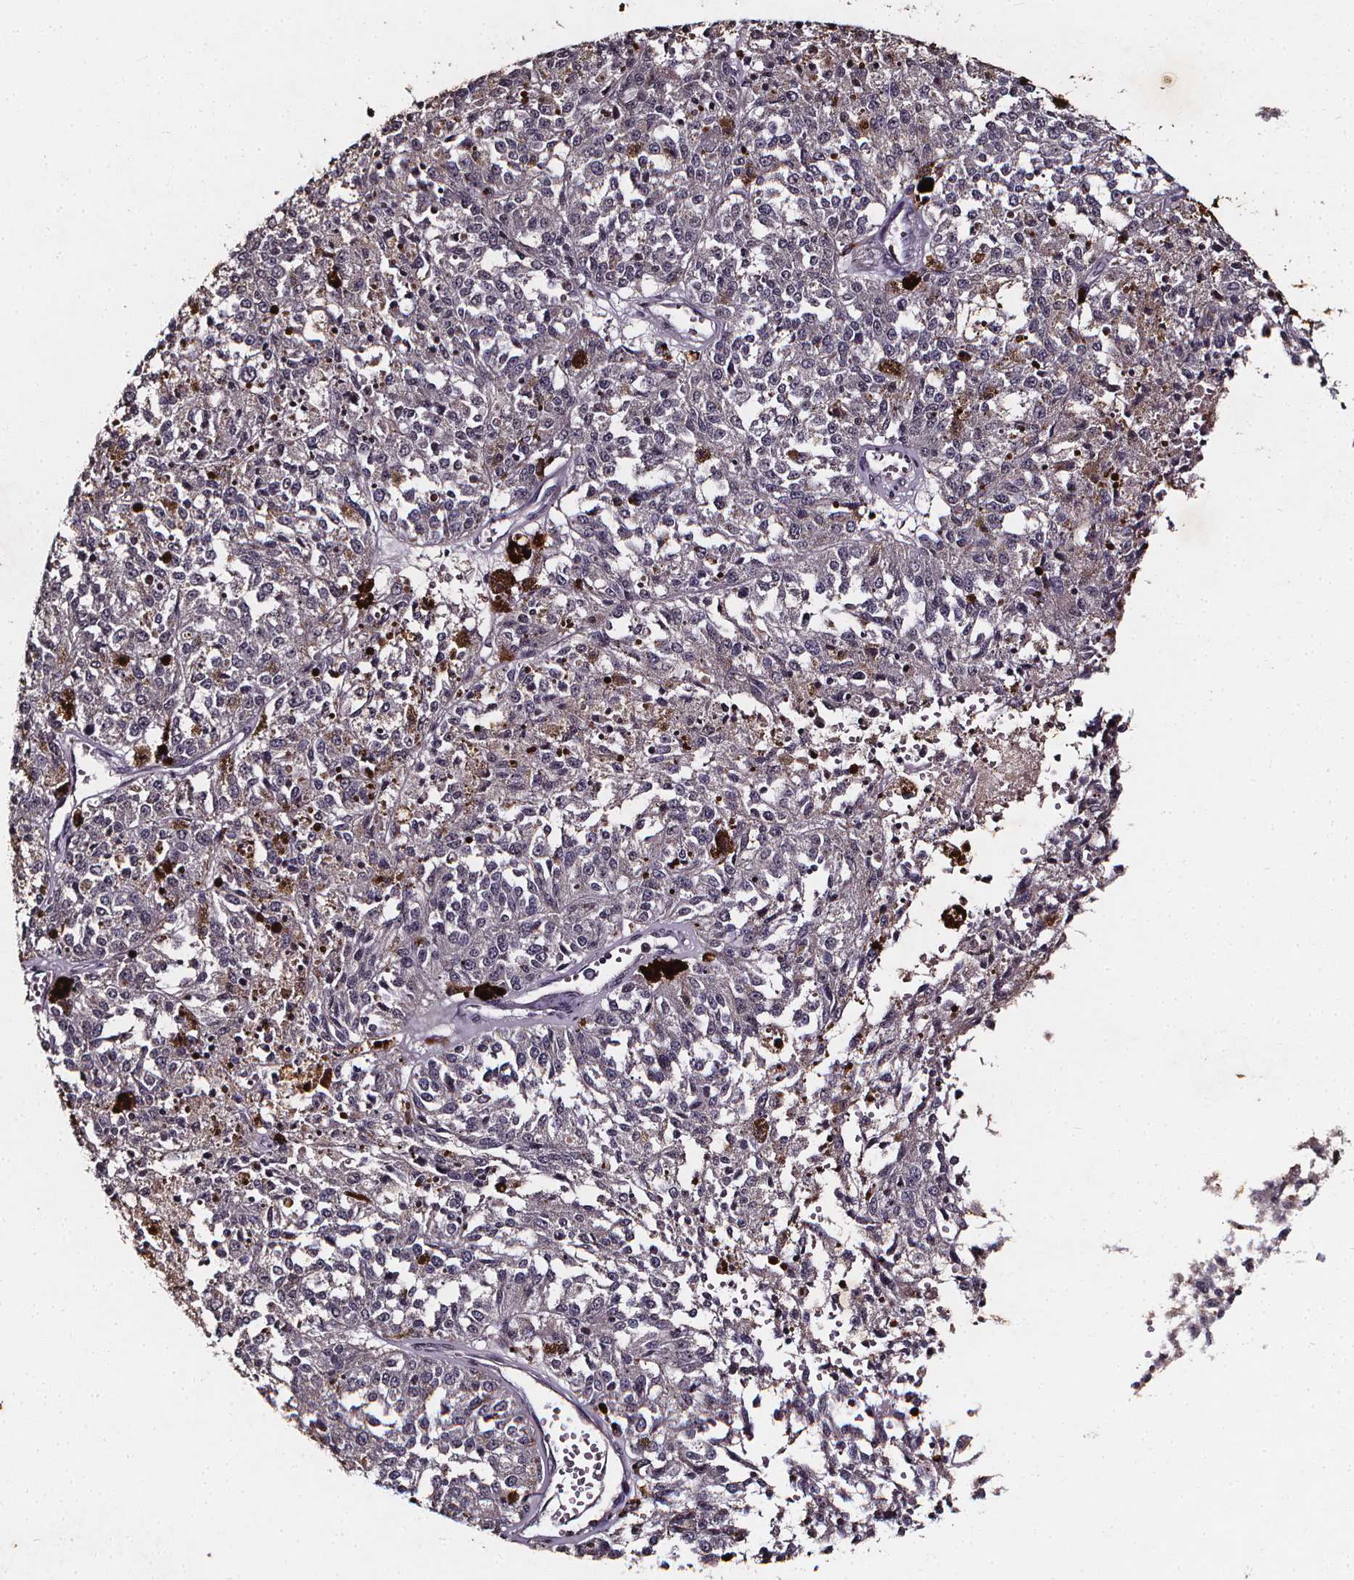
{"staining": {"intensity": "negative", "quantity": "none", "location": "none"}, "tissue": "melanoma", "cell_type": "Tumor cells", "image_type": "cancer", "snomed": [{"axis": "morphology", "description": "Malignant melanoma, Metastatic site"}, {"axis": "topography", "description": "Lymph node"}], "caption": "High power microscopy image of an immunohistochemistry histopathology image of malignant melanoma (metastatic site), revealing no significant positivity in tumor cells.", "gene": "SPAG8", "patient": {"sex": "female", "age": 64}}